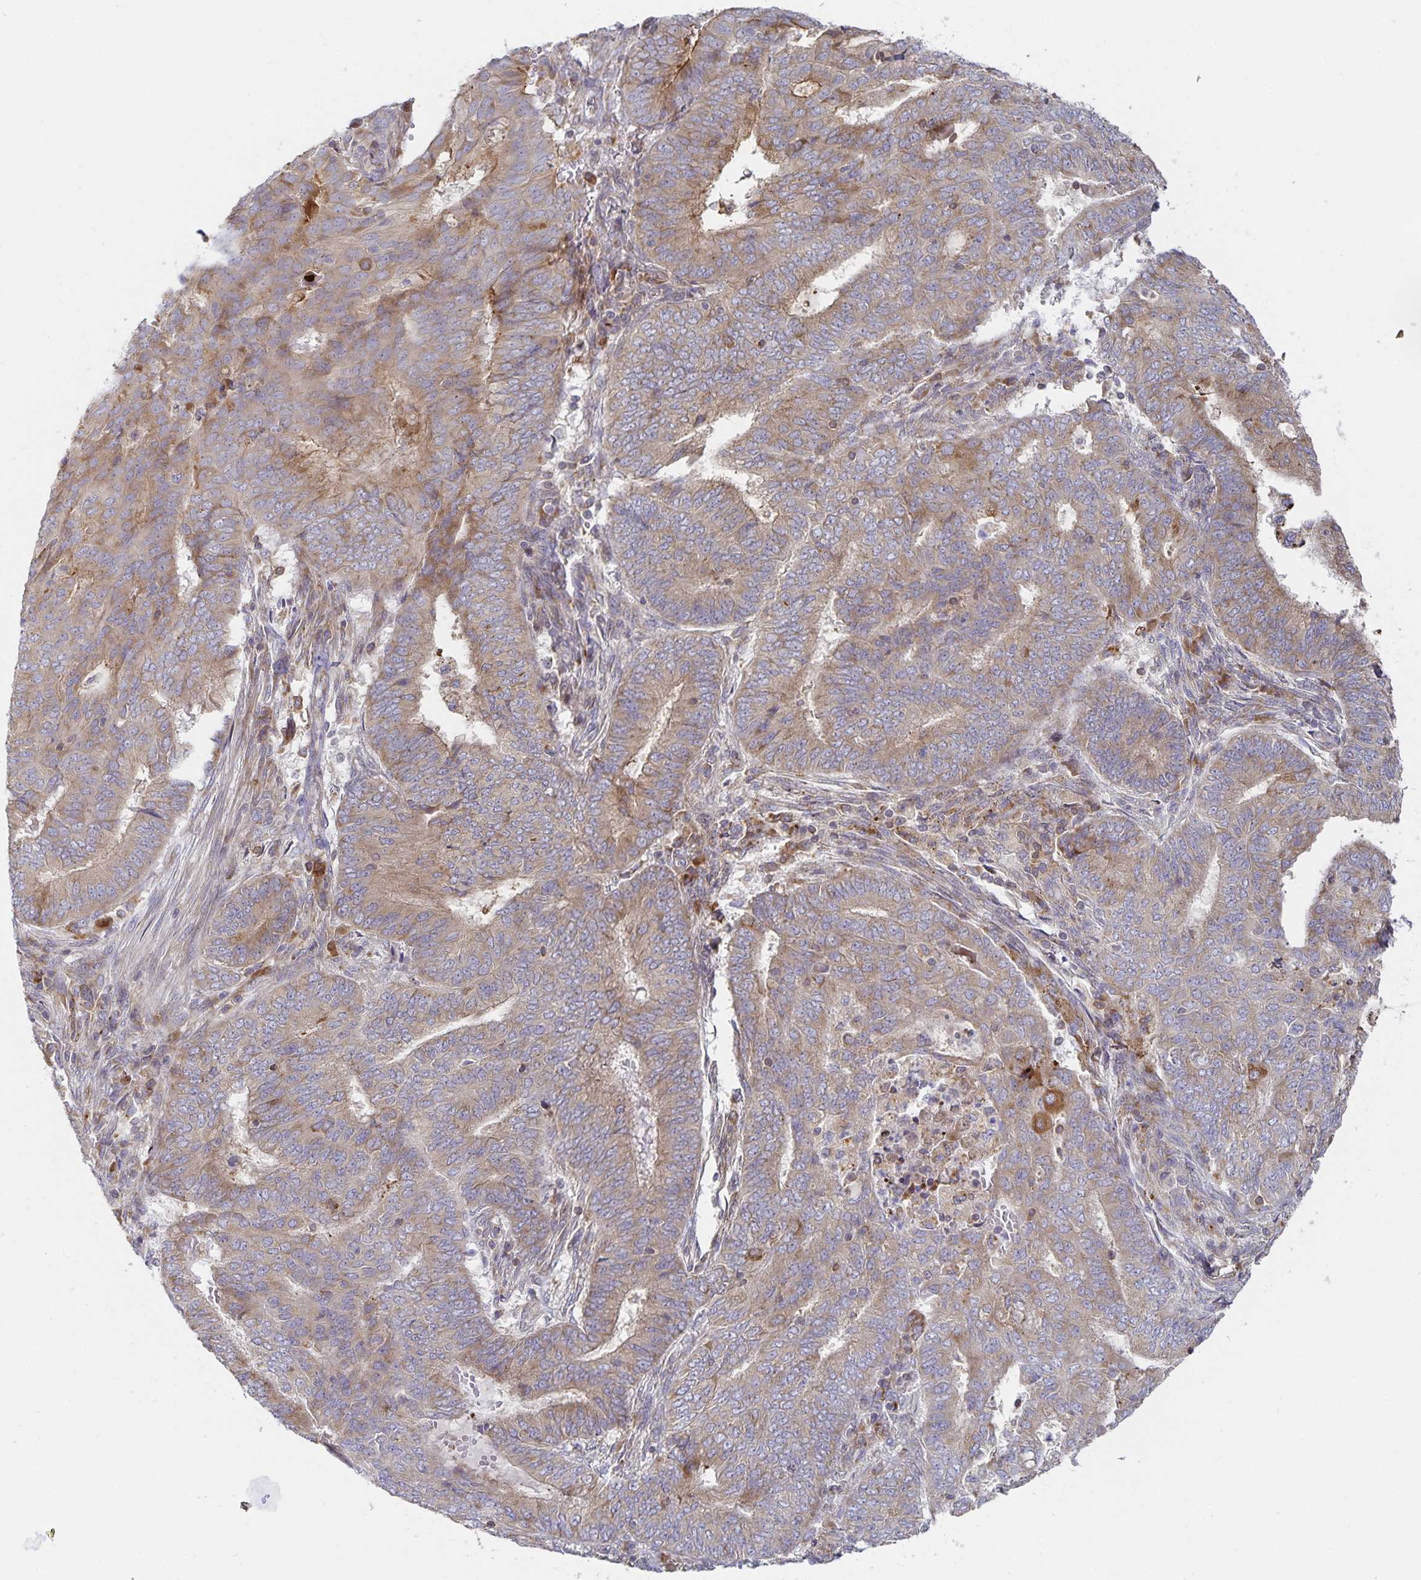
{"staining": {"intensity": "weak", "quantity": ">75%", "location": "cytoplasmic/membranous"}, "tissue": "endometrial cancer", "cell_type": "Tumor cells", "image_type": "cancer", "snomed": [{"axis": "morphology", "description": "Adenocarcinoma, NOS"}, {"axis": "topography", "description": "Endometrium"}], "caption": "Protein expression analysis of human endometrial adenocarcinoma reveals weak cytoplasmic/membranous expression in approximately >75% of tumor cells.", "gene": "NOMO1", "patient": {"sex": "female", "age": 62}}